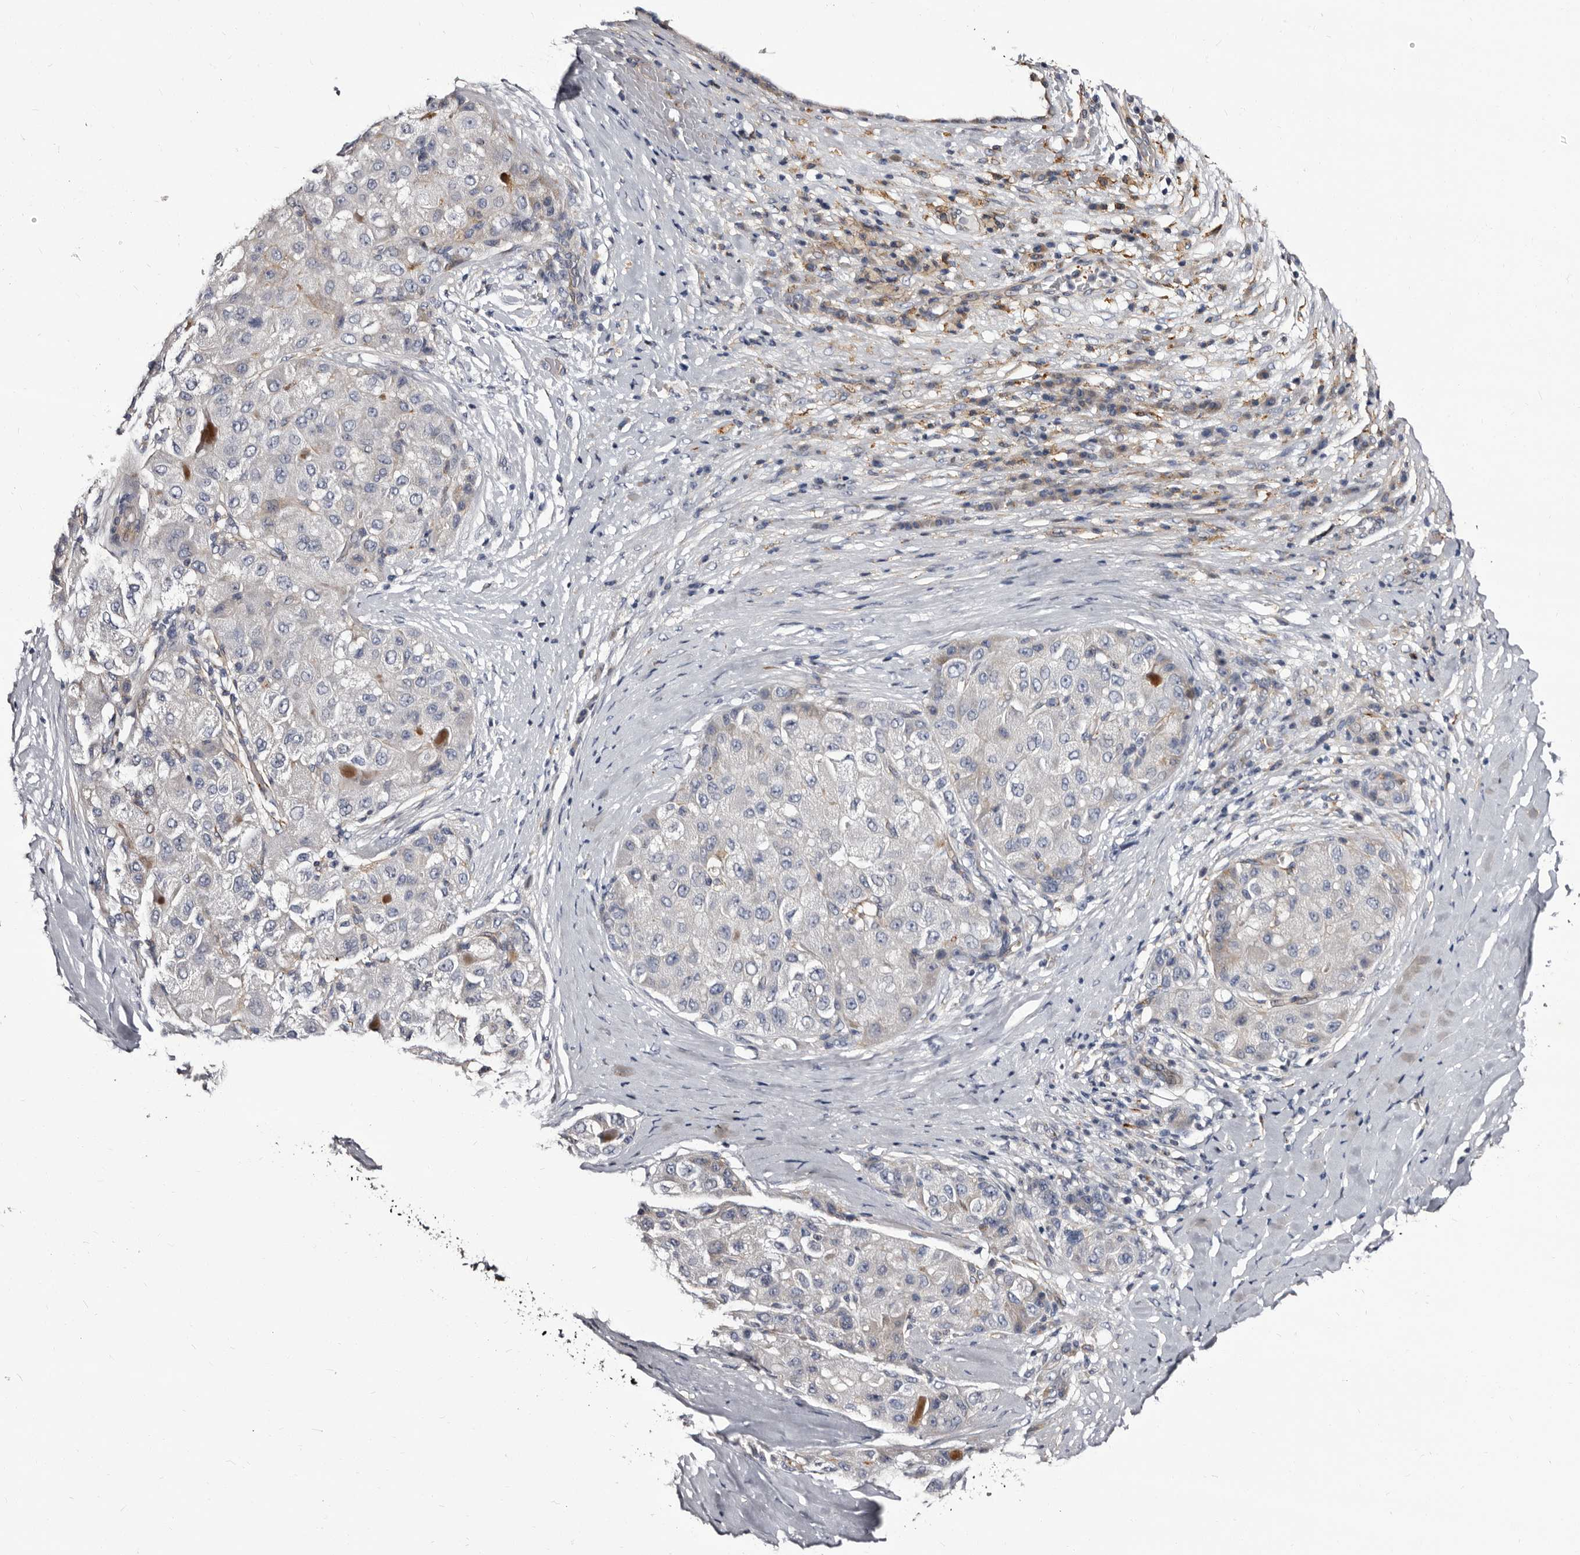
{"staining": {"intensity": "negative", "quantity": "none", "location": "none"}, "tissue": "liver cancer", "cell_type": "Tumor cells", "image_type": "cancer", "snomed": [{"axis": "morphology", "description": "Carcinoma, Hepatocellular, NOS"}, {"axis": "topography", "description": "Liver"}], "caption": "An immunohistochemistry histopathology image of liver cancer (hepatocellular carcinoma) is shown. There is no staining in tumor cells of liver cancer (hepatocellular carcinoma).", "gene": "AUNIP", "patient": {"sex": "male", "age": 80}}